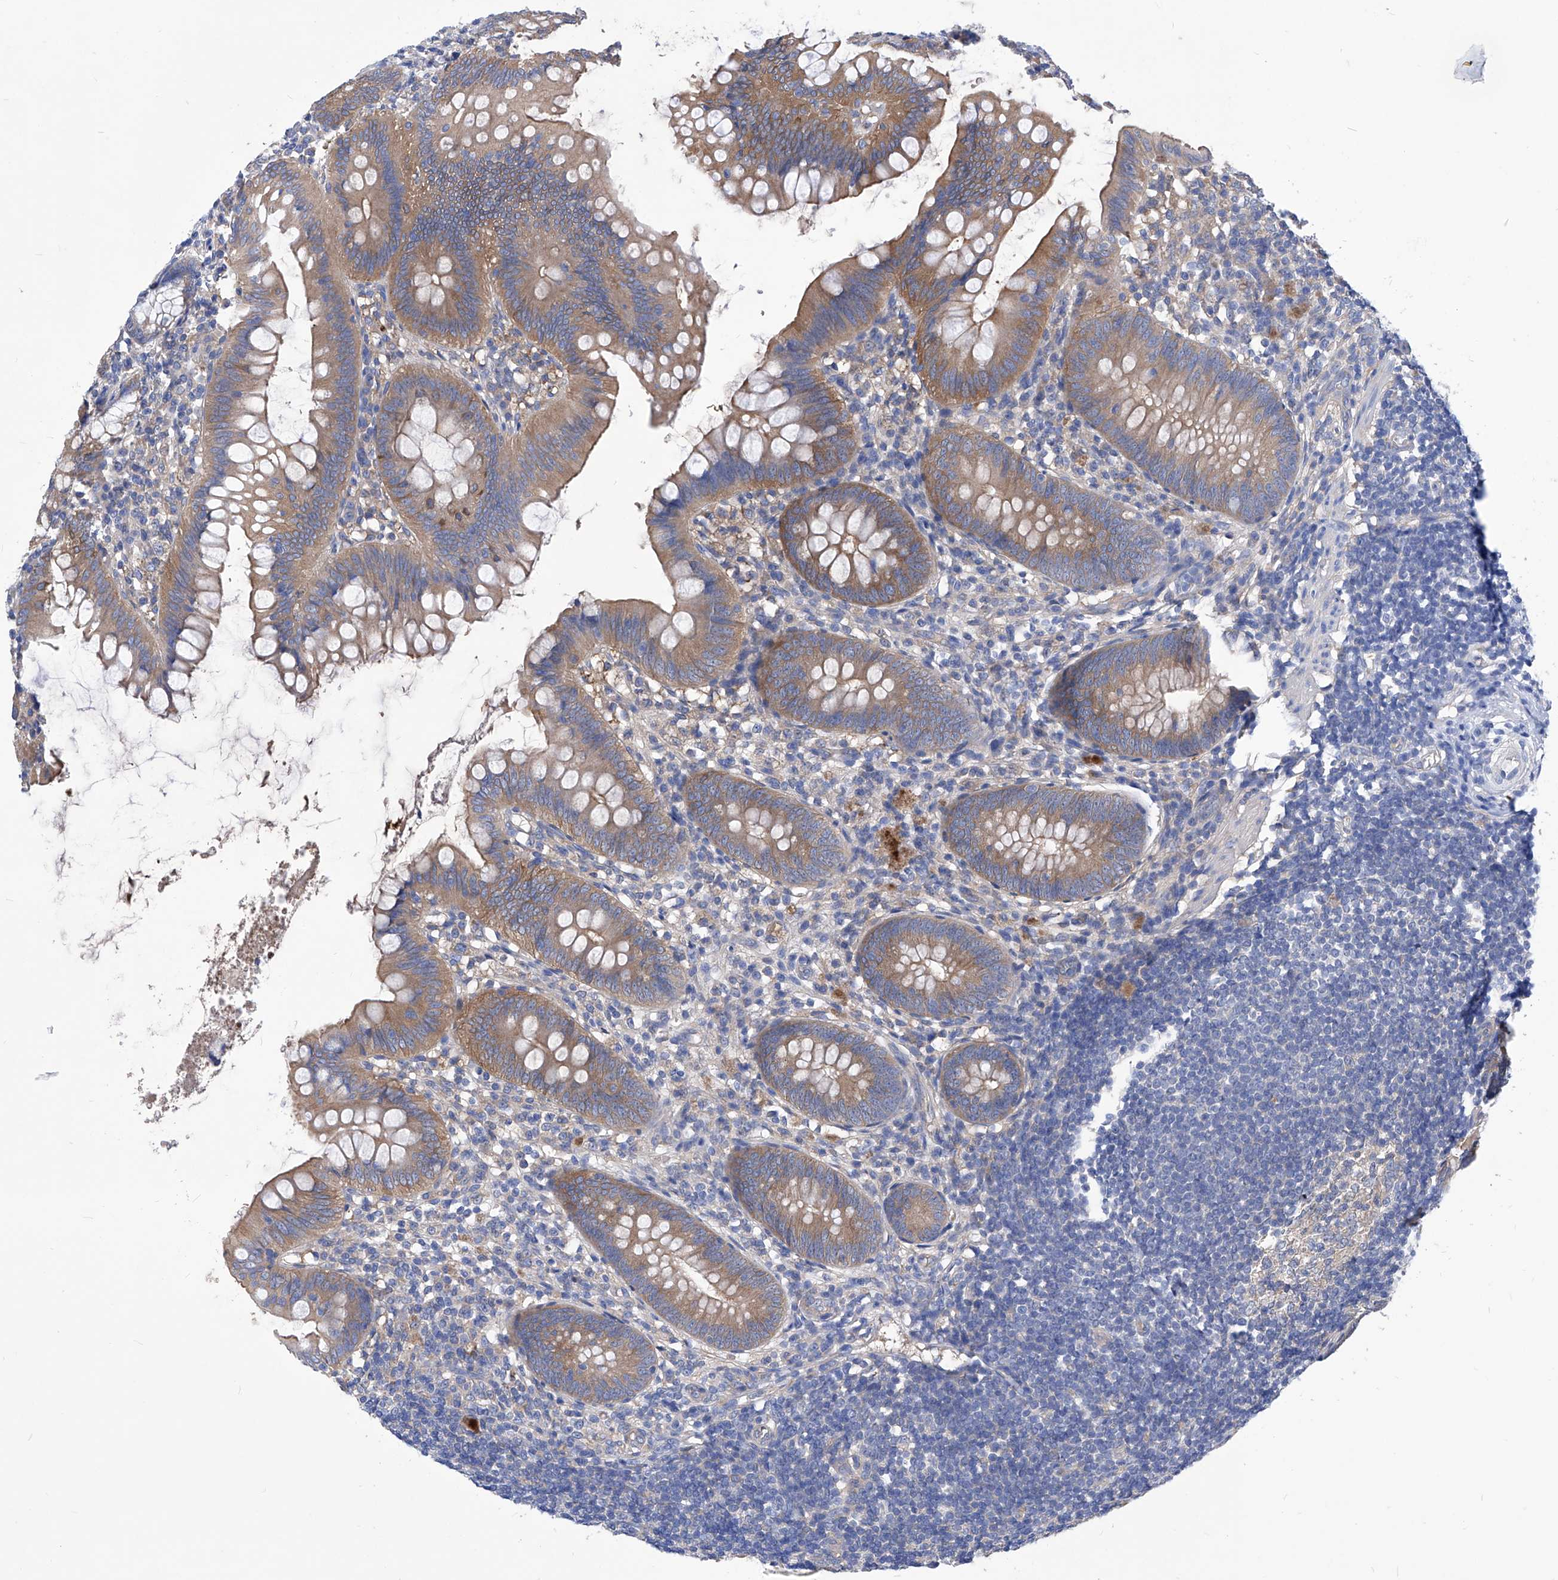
{"staining": {"intensity": "moderate", "quantity": ">75%", "location": "cytoplasmic/membranous"}, "tissue": "appendix", "cell_type": "Glandular cells", "image_type": "normal", "snomed": [{"axis": "morphology", "description": "Normal tissue, NOS"}, {"axis": "topography", "description": "Appendix"}], "caption": "About >75% of glandular cells in benign appendix demonstrate moderate cytoplasmic/membranous protein positivity as visualized by brown immunohistochemical staining.", "gene": "XPNPEP1", "patient": {"sex": "female", "age": 62}}